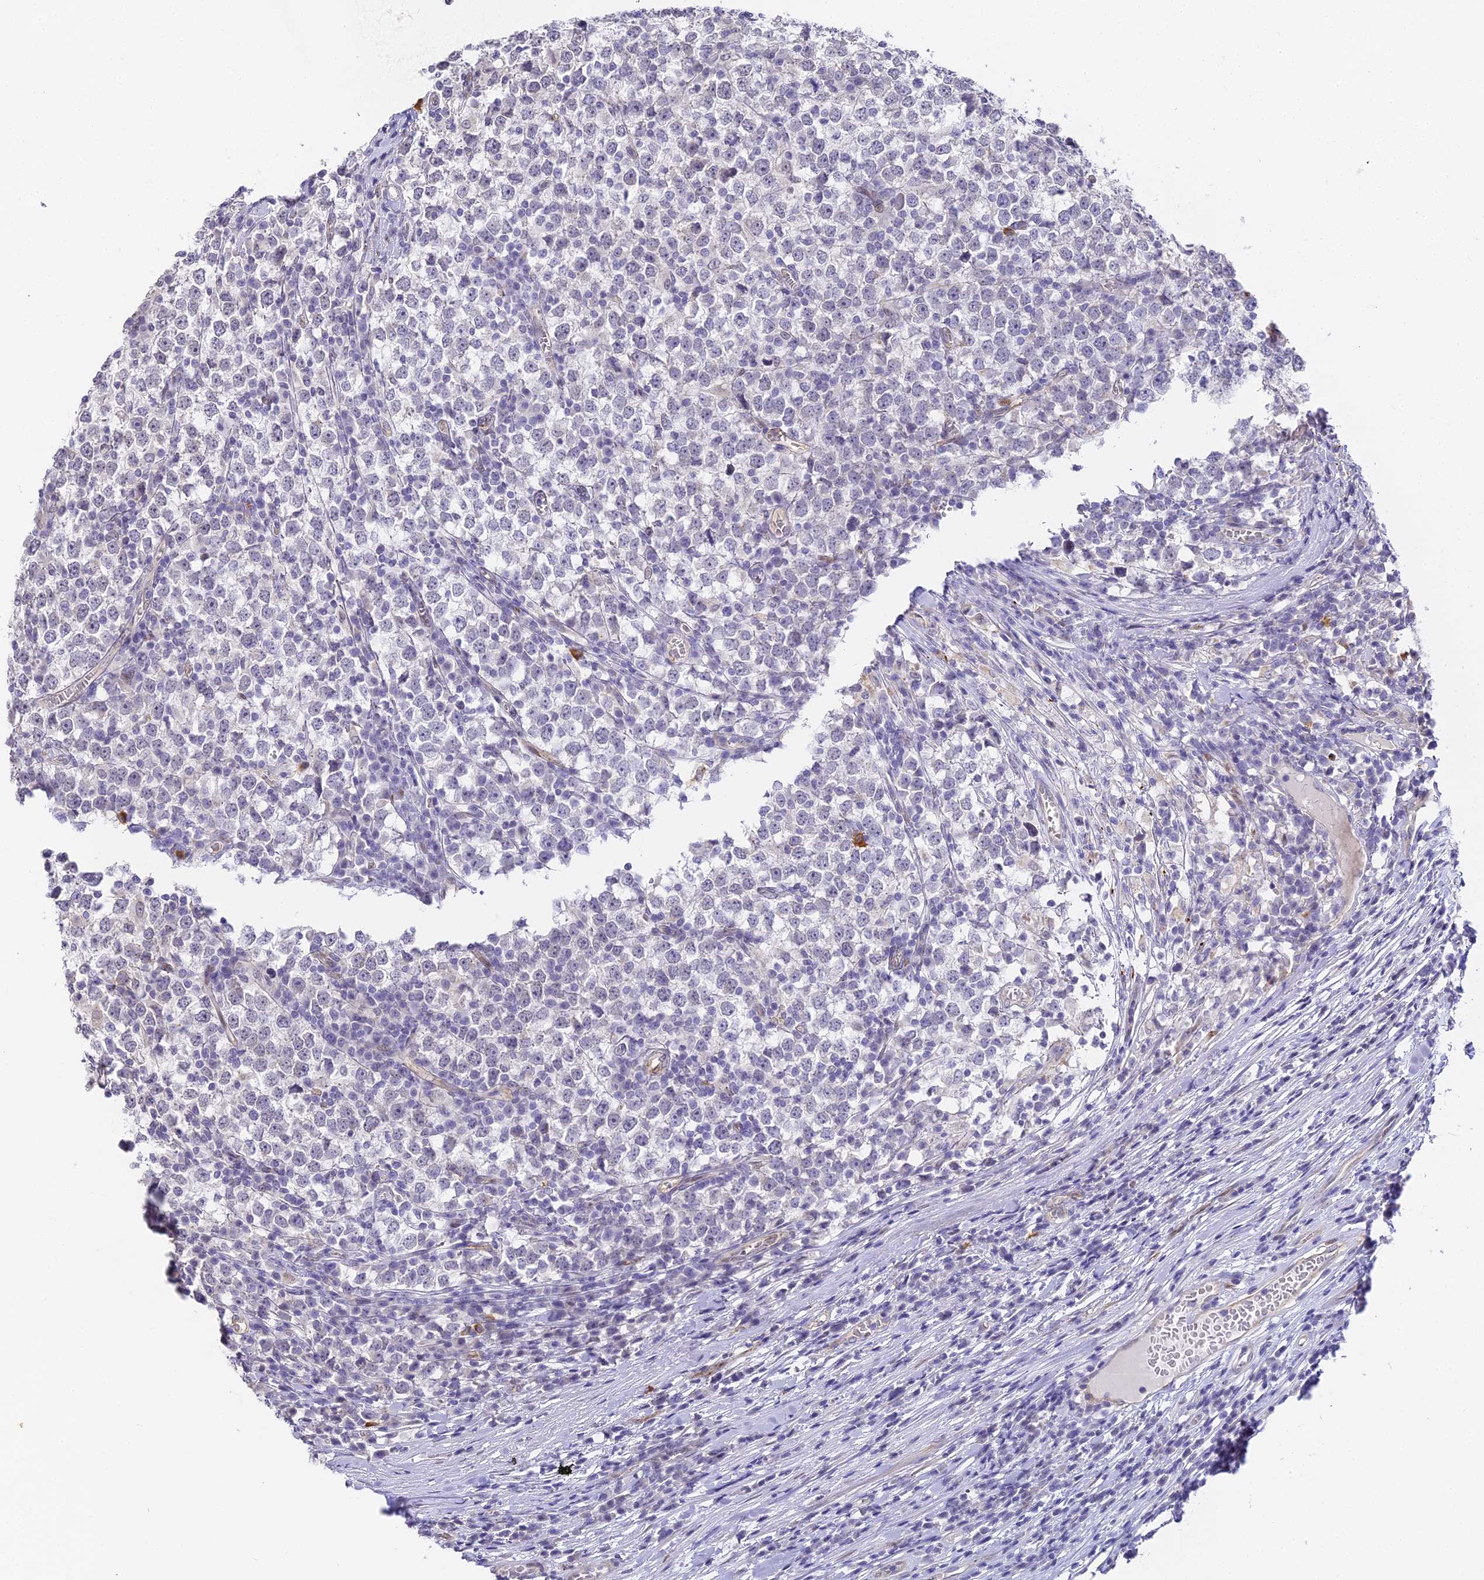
{"staining": {"intensity": "negative", "quantity": "none", "location": "none"}, "tissue": "testis cancer", "cell_type": "Tumor cells", "image_type": "cancer", "snomed": [{"axis": "morphology", "description": "Seminoma, NOS"}, {"axis": "topography", "description": "Testis"}], "caption": "Seminoma (testis) stained for a protein using immunohistochemistry (IHC) exhibits no staining tumor cells.", "gene": "GJA1", "patient": {"sex": "male", "age": 65}}